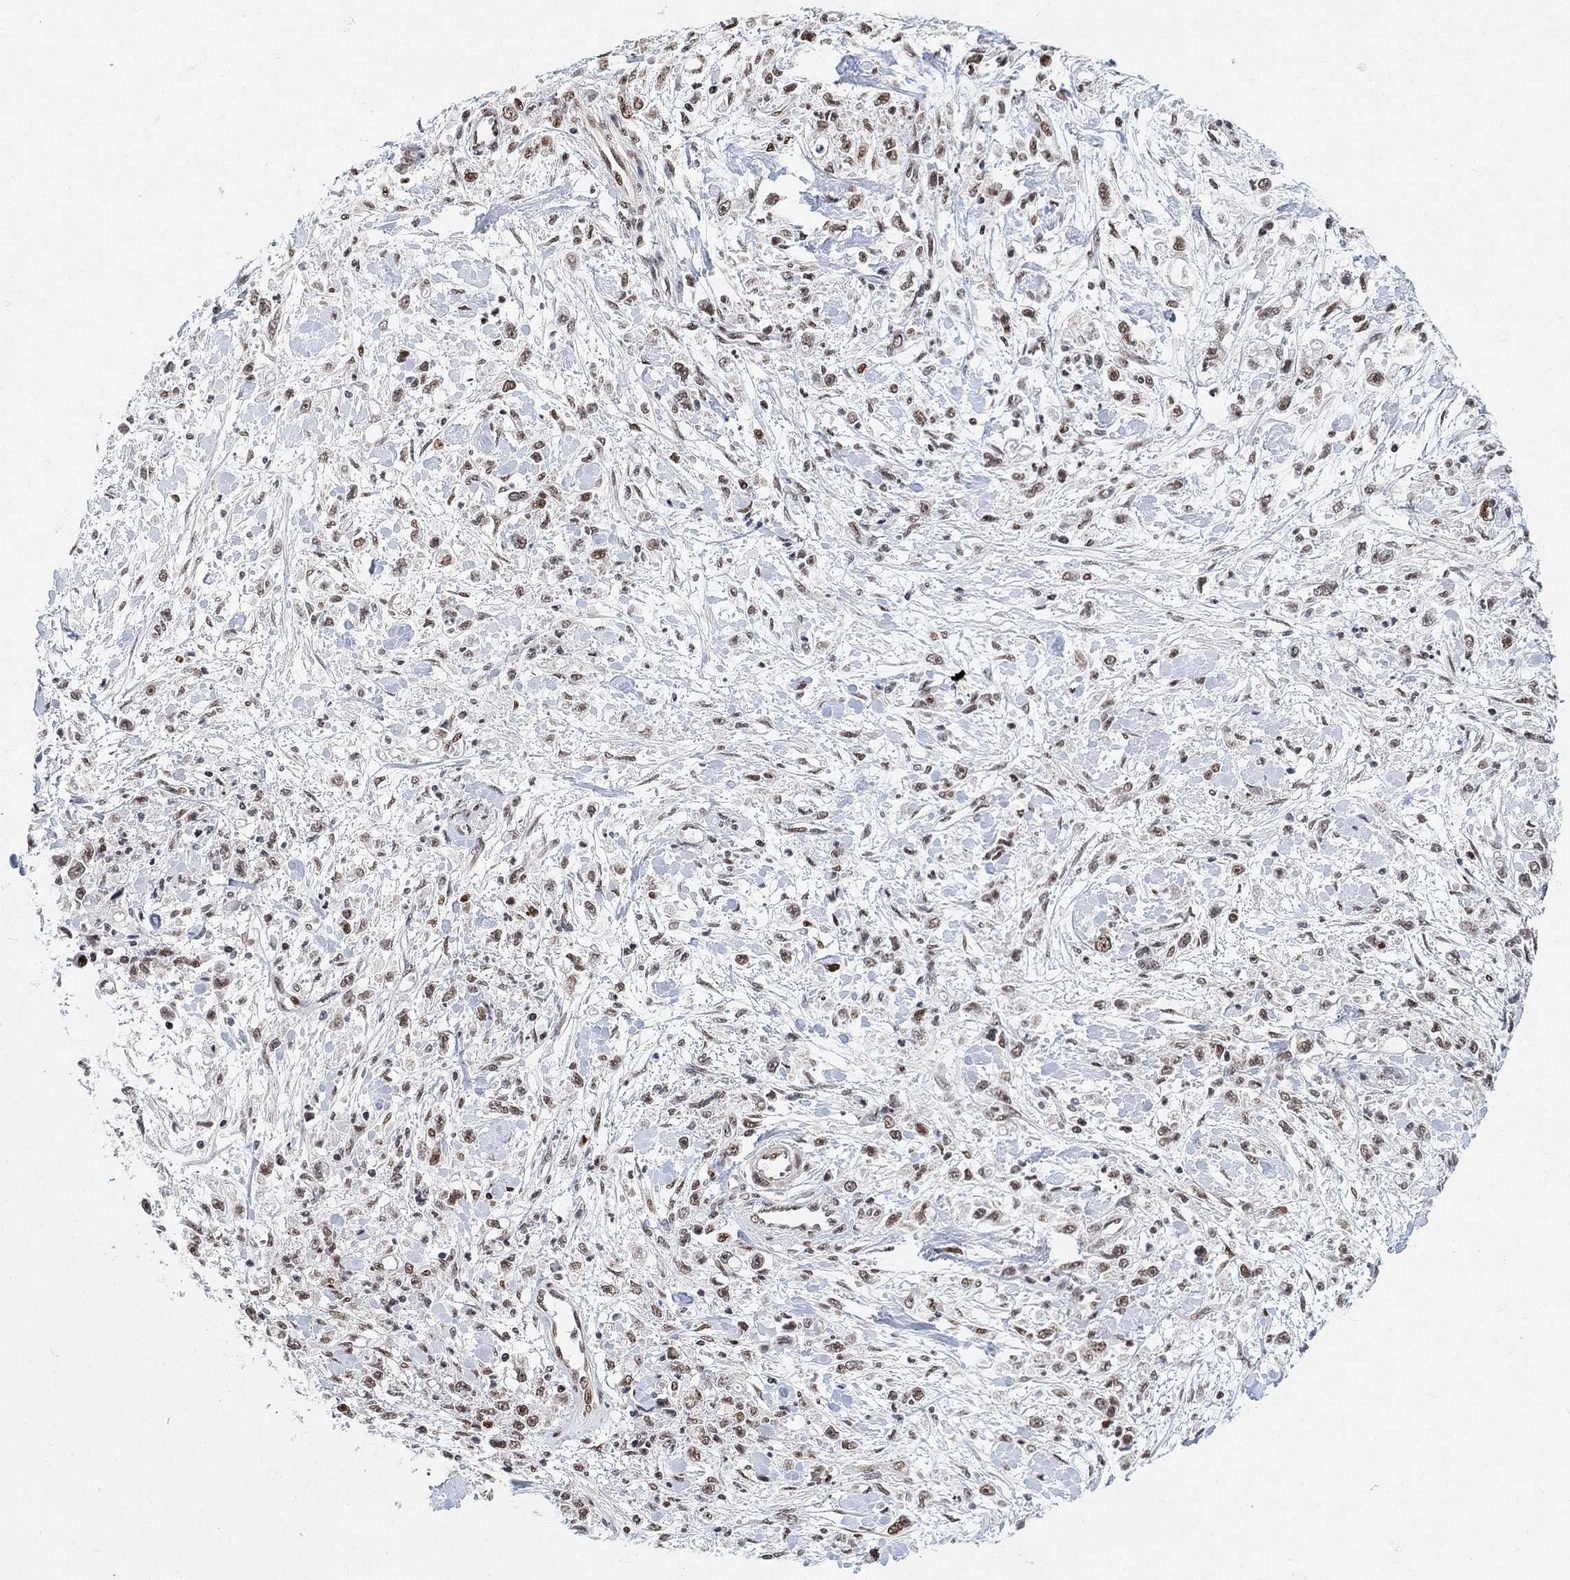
{"staining": {"intensity": "moderate", "quantity": "25%-75%", "location": "nuclear"}, "tissue": "stomach cancer", "cell_type": "Tumor cells", "image_type": "cancer", "snomed": [{"axis": "morphology", "description": "Adenocarcinoma, NOS"}, {"axis": "topography", "description": "Stomach"}], "caption": "Moderate nuclear staining is appreciated in about 25%-75% of tumor cells in adenocarcinoma (stomach). Nuclei are stained in blue.", "gene": "E4F1", "patient": {"sex": "female", "age": 59}}